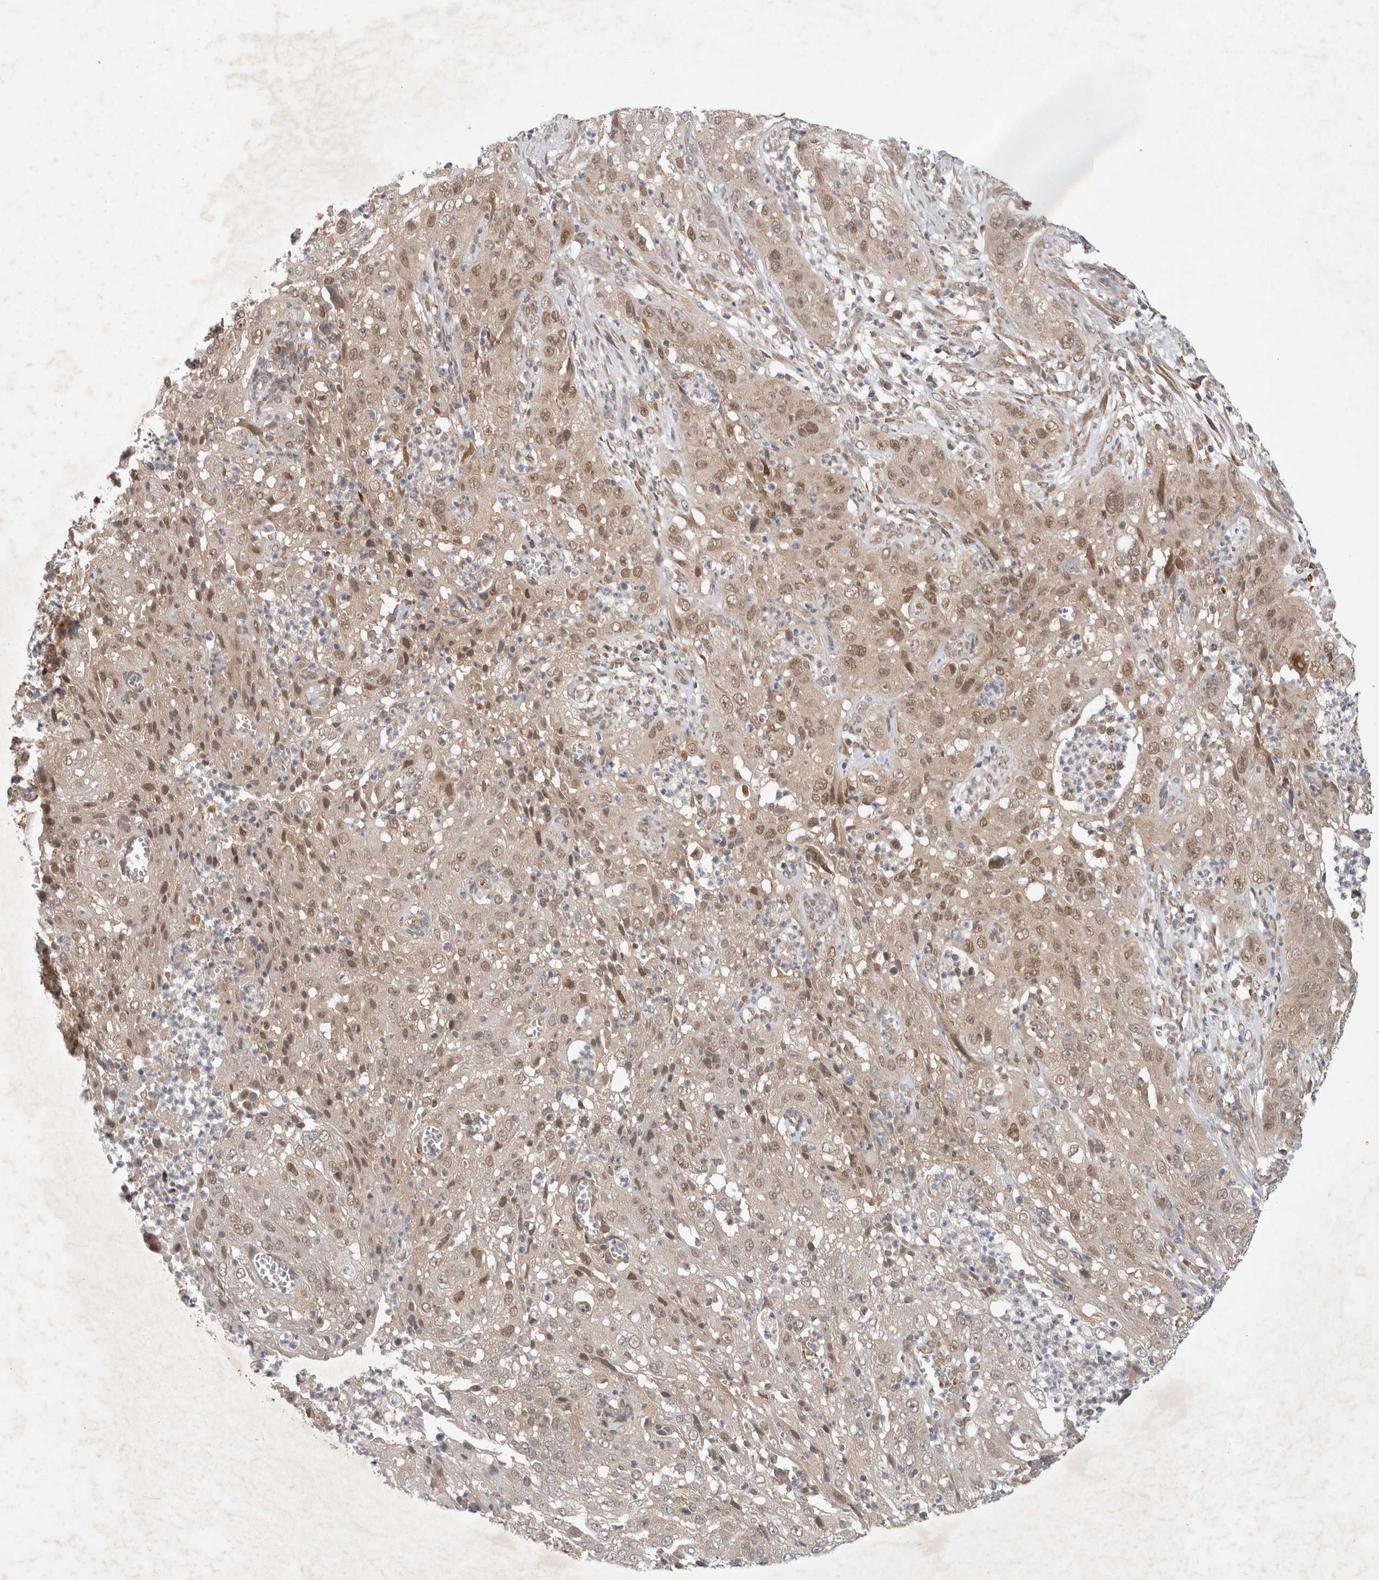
{"staining": {"intensity": "moderate", "quantity": ">75%", "location": "nuclear"}, "tissue": "cervical cancer", "cell_type": "Tumor cells", "image_type": "cancer", "snomed": [{"axis": "morphology", "description": "Squamous cell carcinoma, NOS"}, {"axis": "topography", "description": "Cervix"}], "caption": "Moderate nuclear expression is appreciated in approximately >75% of tumor cells in cervical cancer (squamous cell carcinoma).", "gene": "EIF3E", "patient": {"sex": "female", "age": 32}}